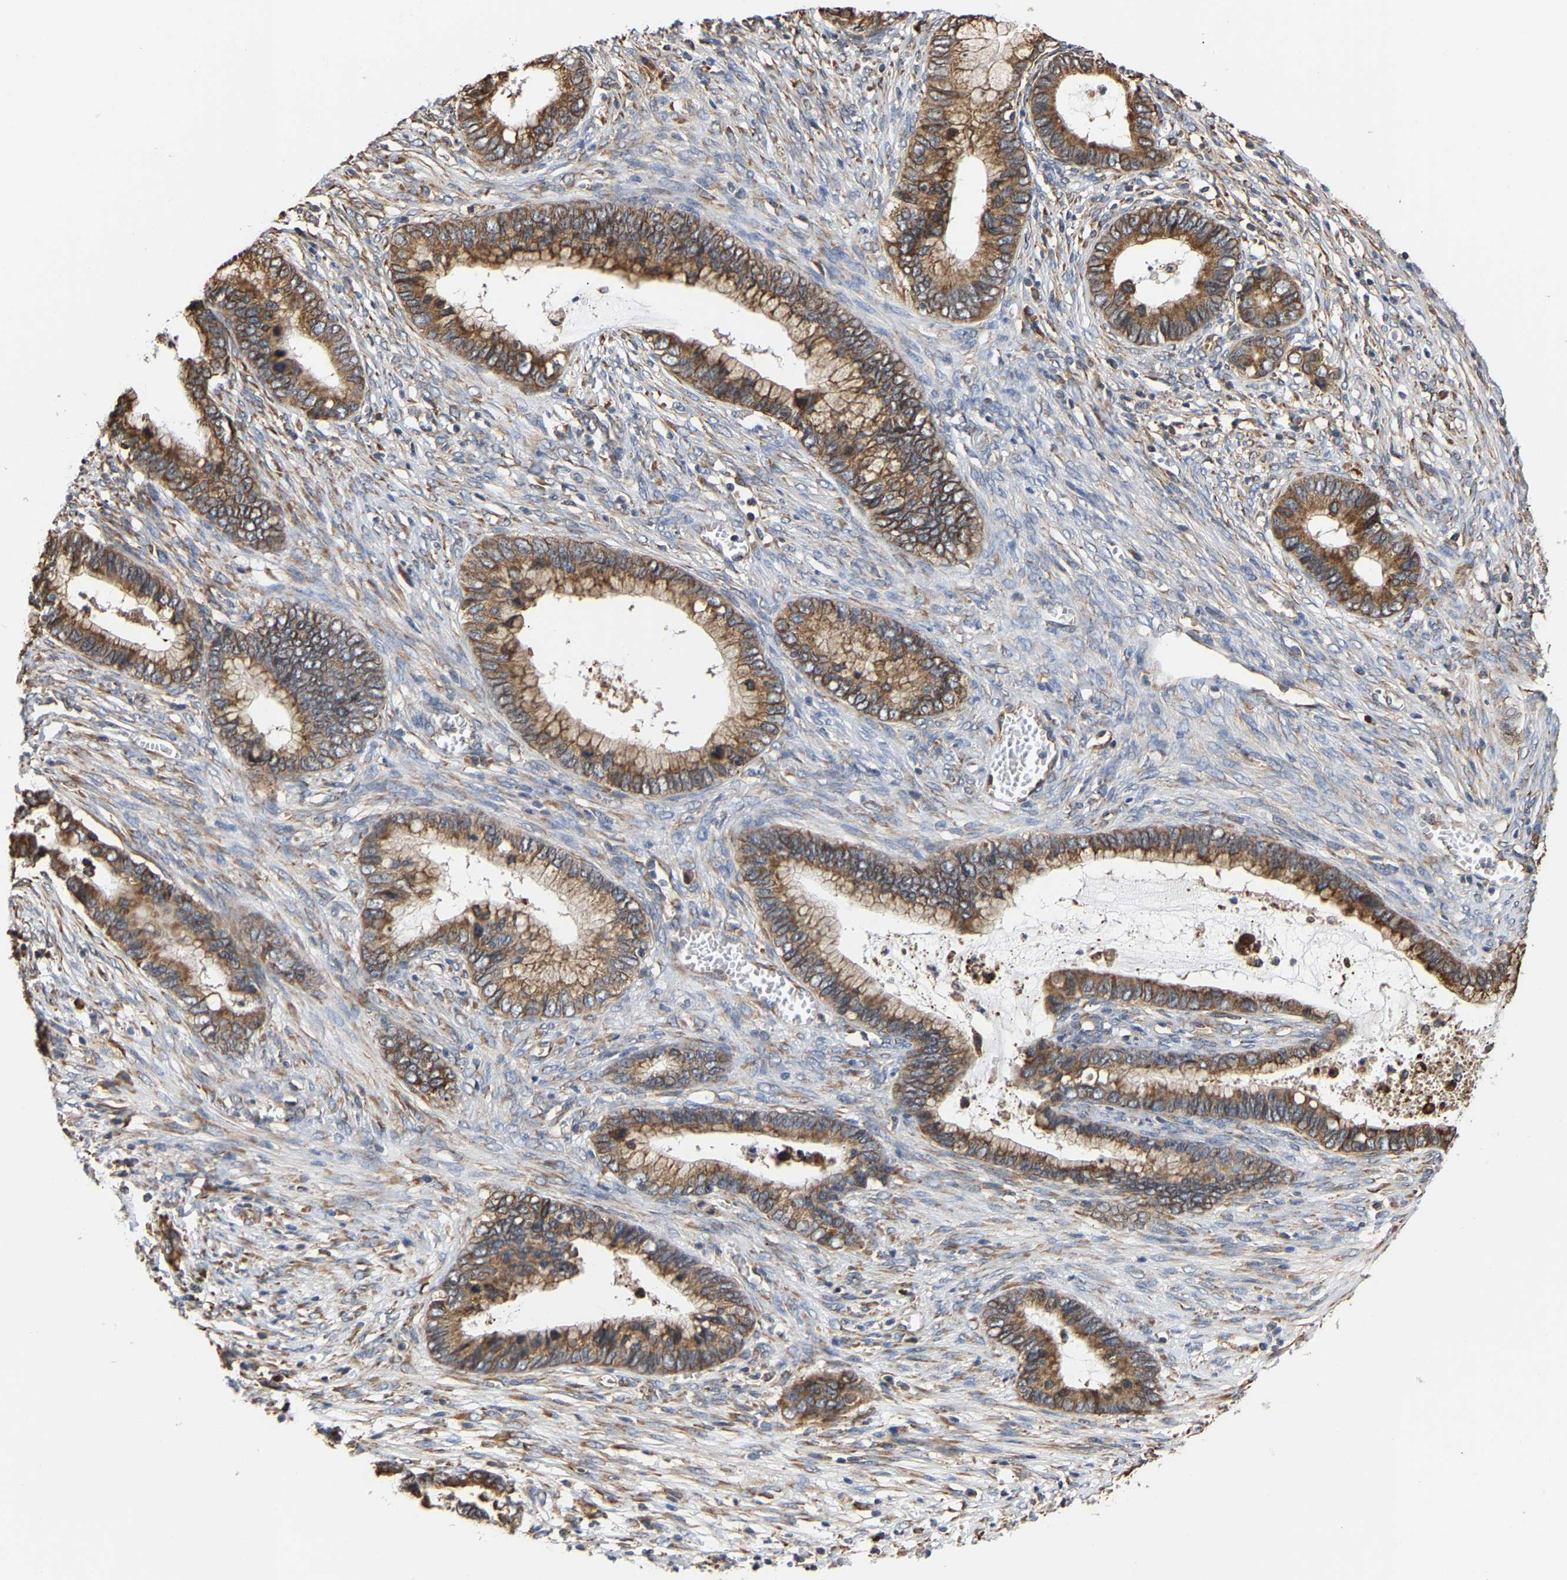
{"staining": {"intensity": "moderate", "quantity": ">75%", "location": "cytoplasmic/membranous"}, "tissue": "cervical cancer", "cell_type": "Tumor cells", "image_type": "cancer", "snomed": [{"axis": "morphology", "description": "Adenocarcinoma, NOS"}, {"axis": "topography", "description": "Cervix"}], "caption": "Cervical cancer (adenocarcinoma) was stained to show a protein in brown. There is medium levels of moderate cytoplasmic/membranous staining in approximately >75% of tumor cells.", "gene": "ARAP1", "patient": {"sex": "female", "age": 44}}